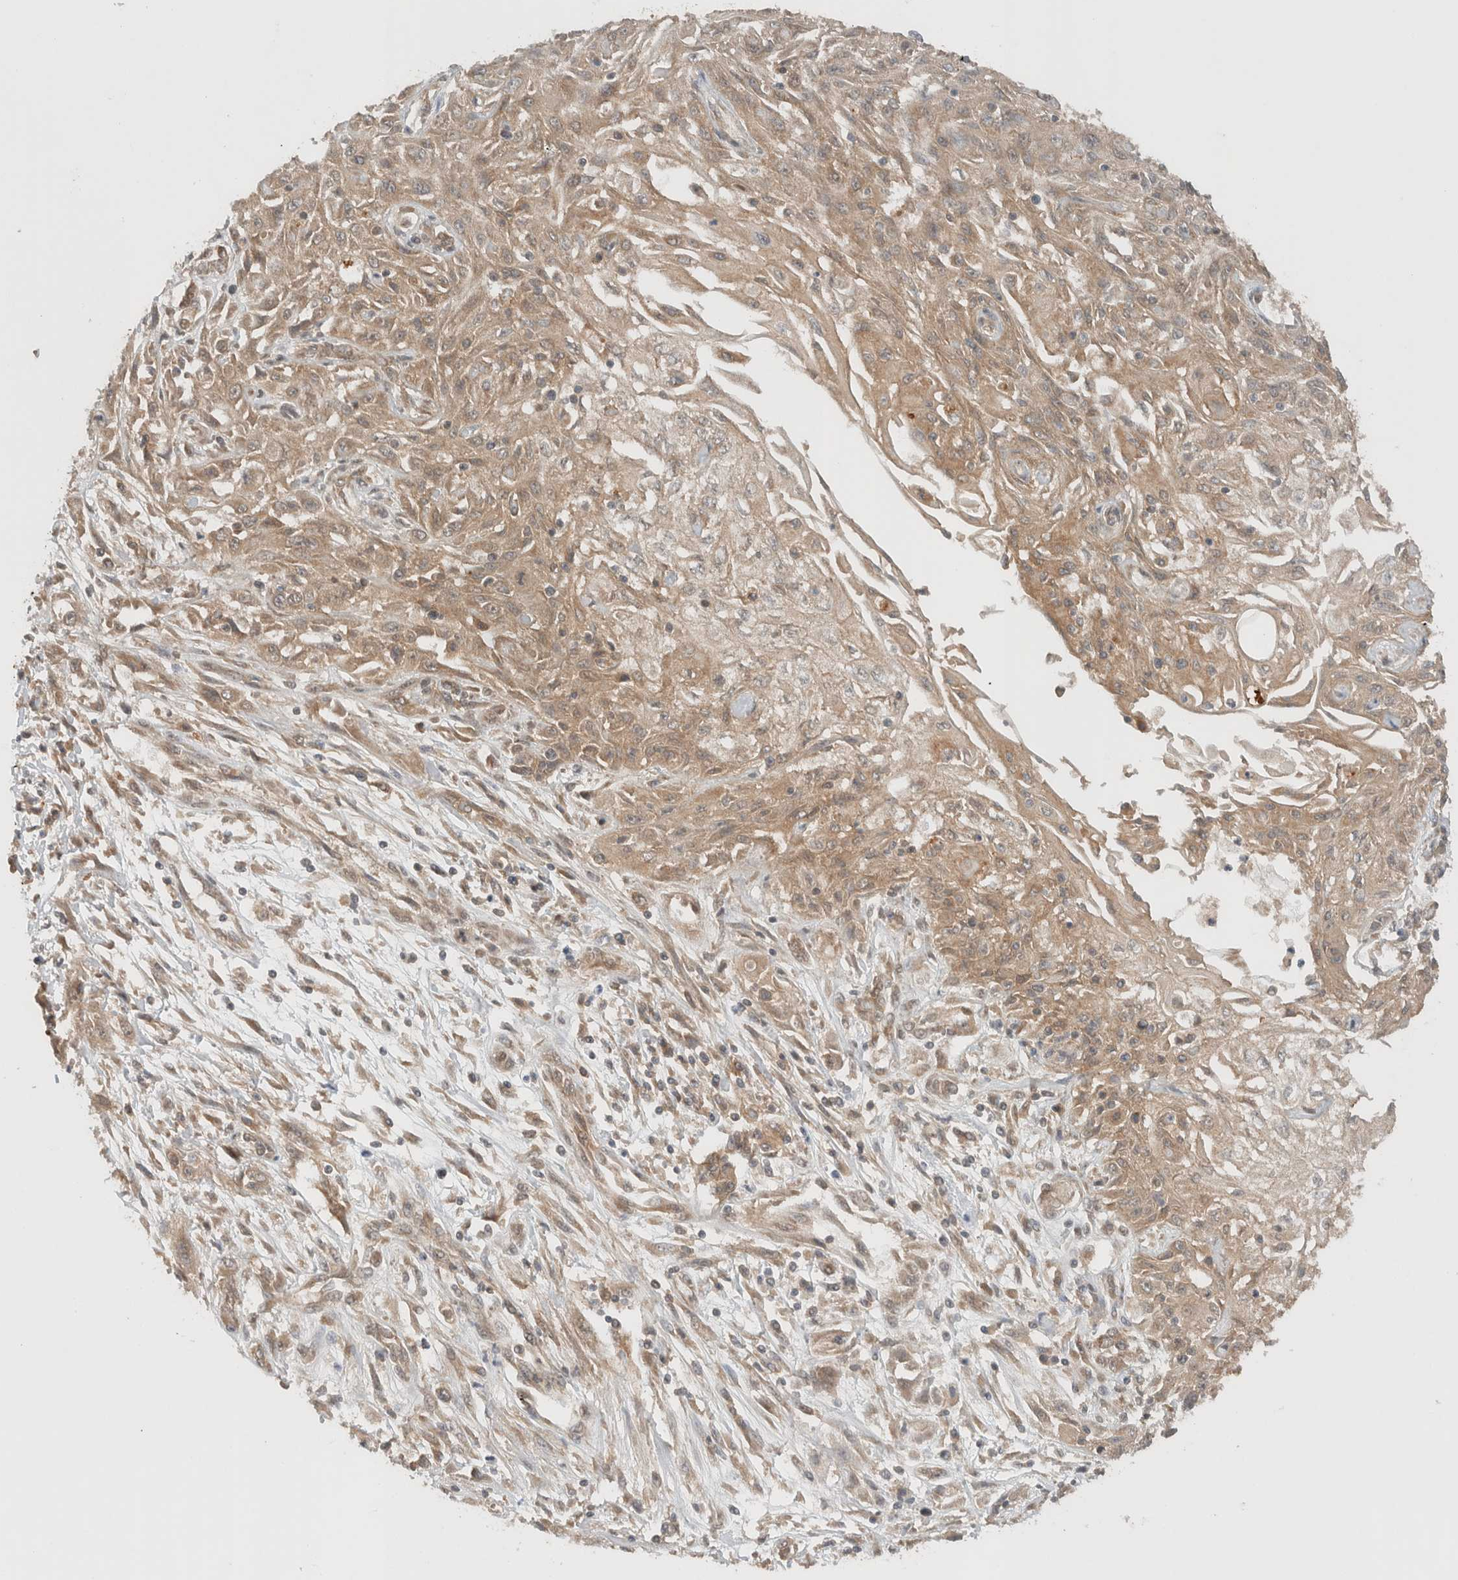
{"staining": {"intensity": "weak", "quantity": ">75%", "location": "cytoplasmic/membranous"}, "tissue": "skin cancer", "cell_type": "Tumor cells", "image_type": "cancer", "snomed": [{"axis": "morphology", "description": "Squamous cell carcinoma, NOS"}, {"axis": "morphology", "description": "Squamous cell carcinoma, metastatic, NOS"}, {"axis": "topography", "description": "Skin"}, {"axis": "topography", "description": "Lymph node"}], "caption": "Human metastatic squamous cell carcinoma (skin) stained for a protein (brown) exhibits weak cytoplasmic/membranous positive staining in approximately >75% of tumor cells.", "gene": "ARFGEF2", "patient": {"sex": "male", "age": 75}}